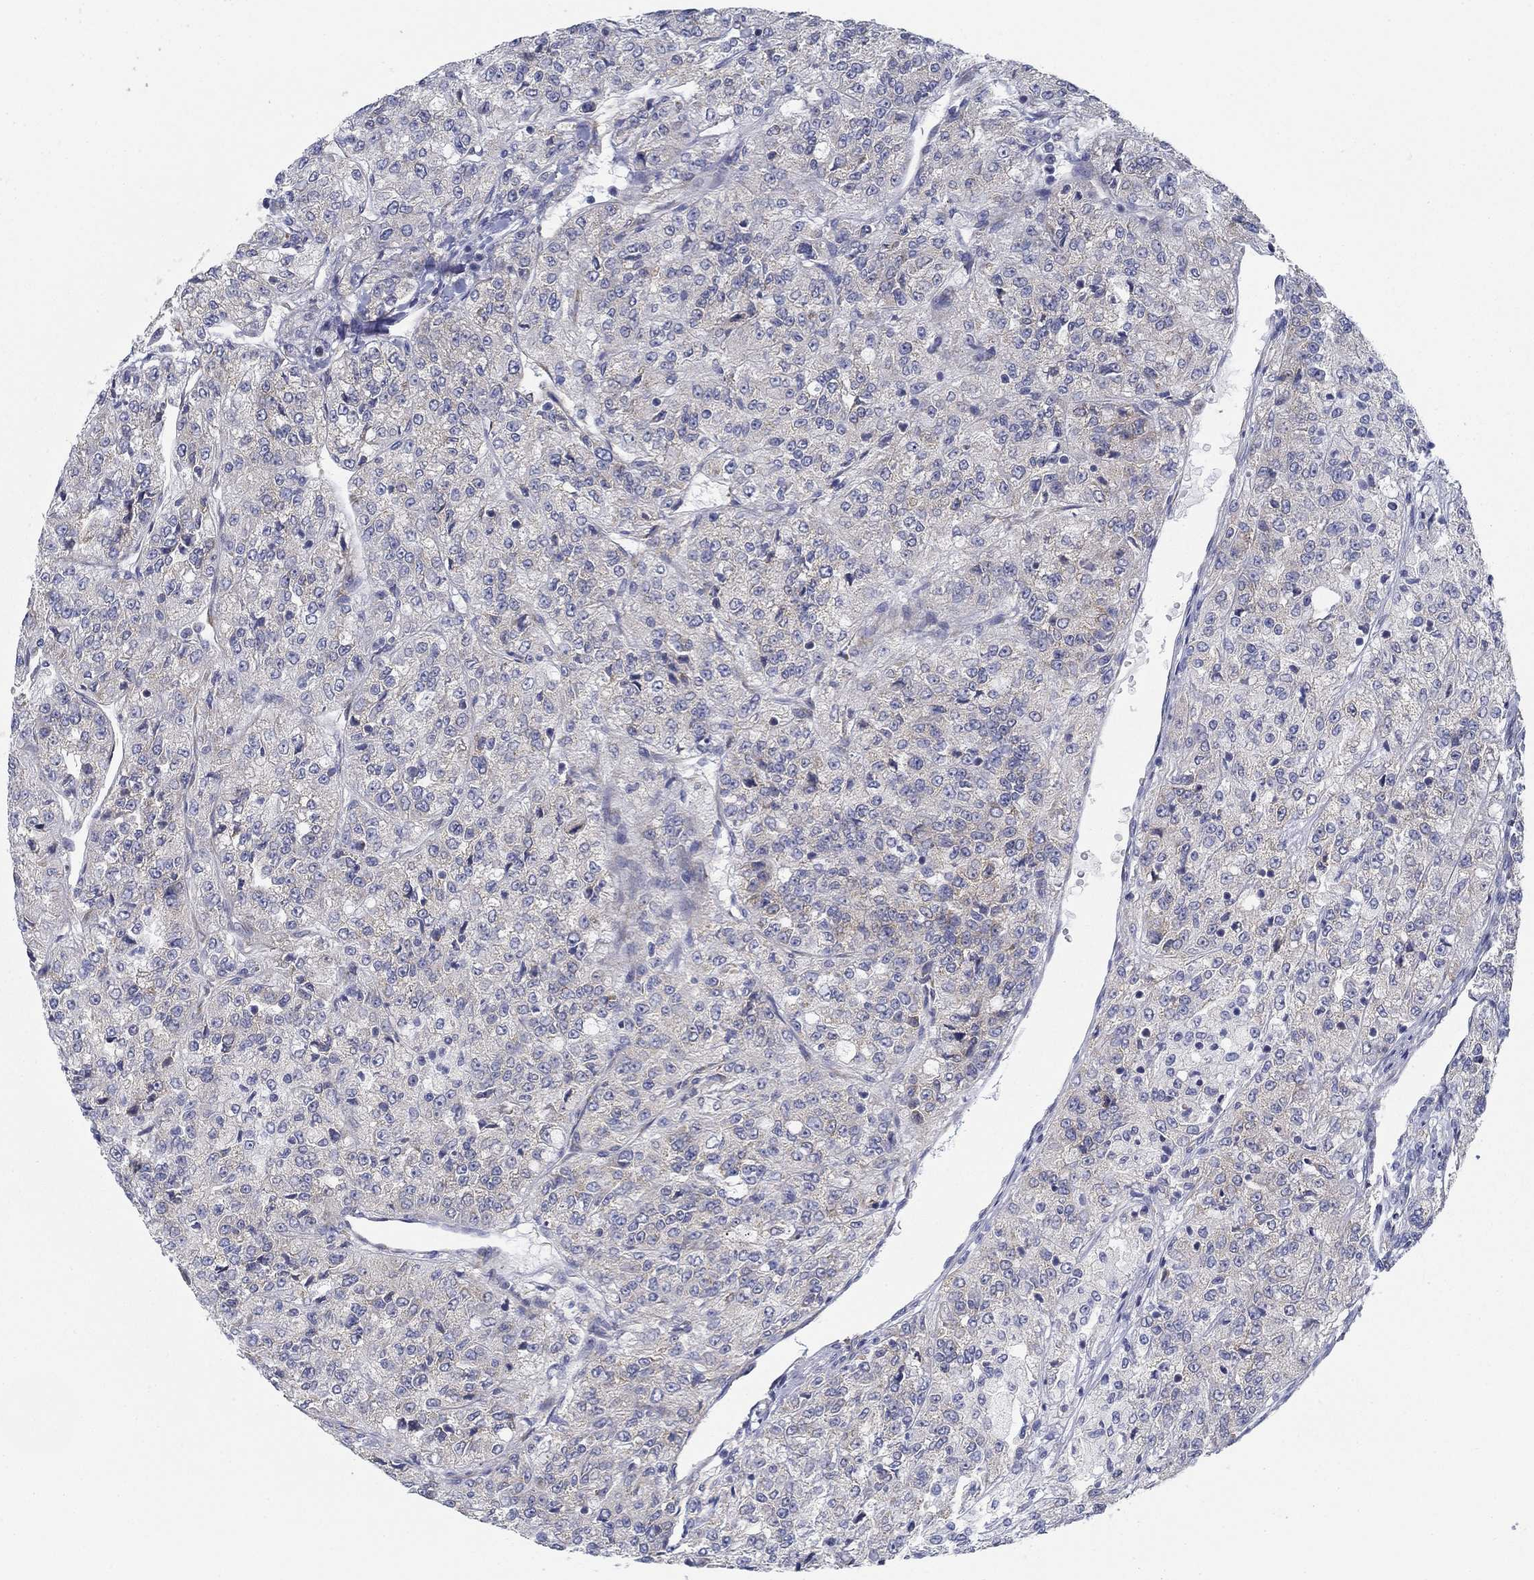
{"staining": {"intensity": "negative", "quantity": "none", "location": "none"}, "tissue": "renal cancer", "cell_type": "Tumor cells", "image_type": "cancer", "snomed": [{"axis": "morphology", "description": "Adenocarcinoma, NOS"}, {"axis": "topography", "description": "Kidney"}], "caption": "Photomicrograph shows no protein expression in tumor cells of renal adenocarcinoma tissue.", "gene": "FXR1", "patient": {"sex": "female", "age": 63}}